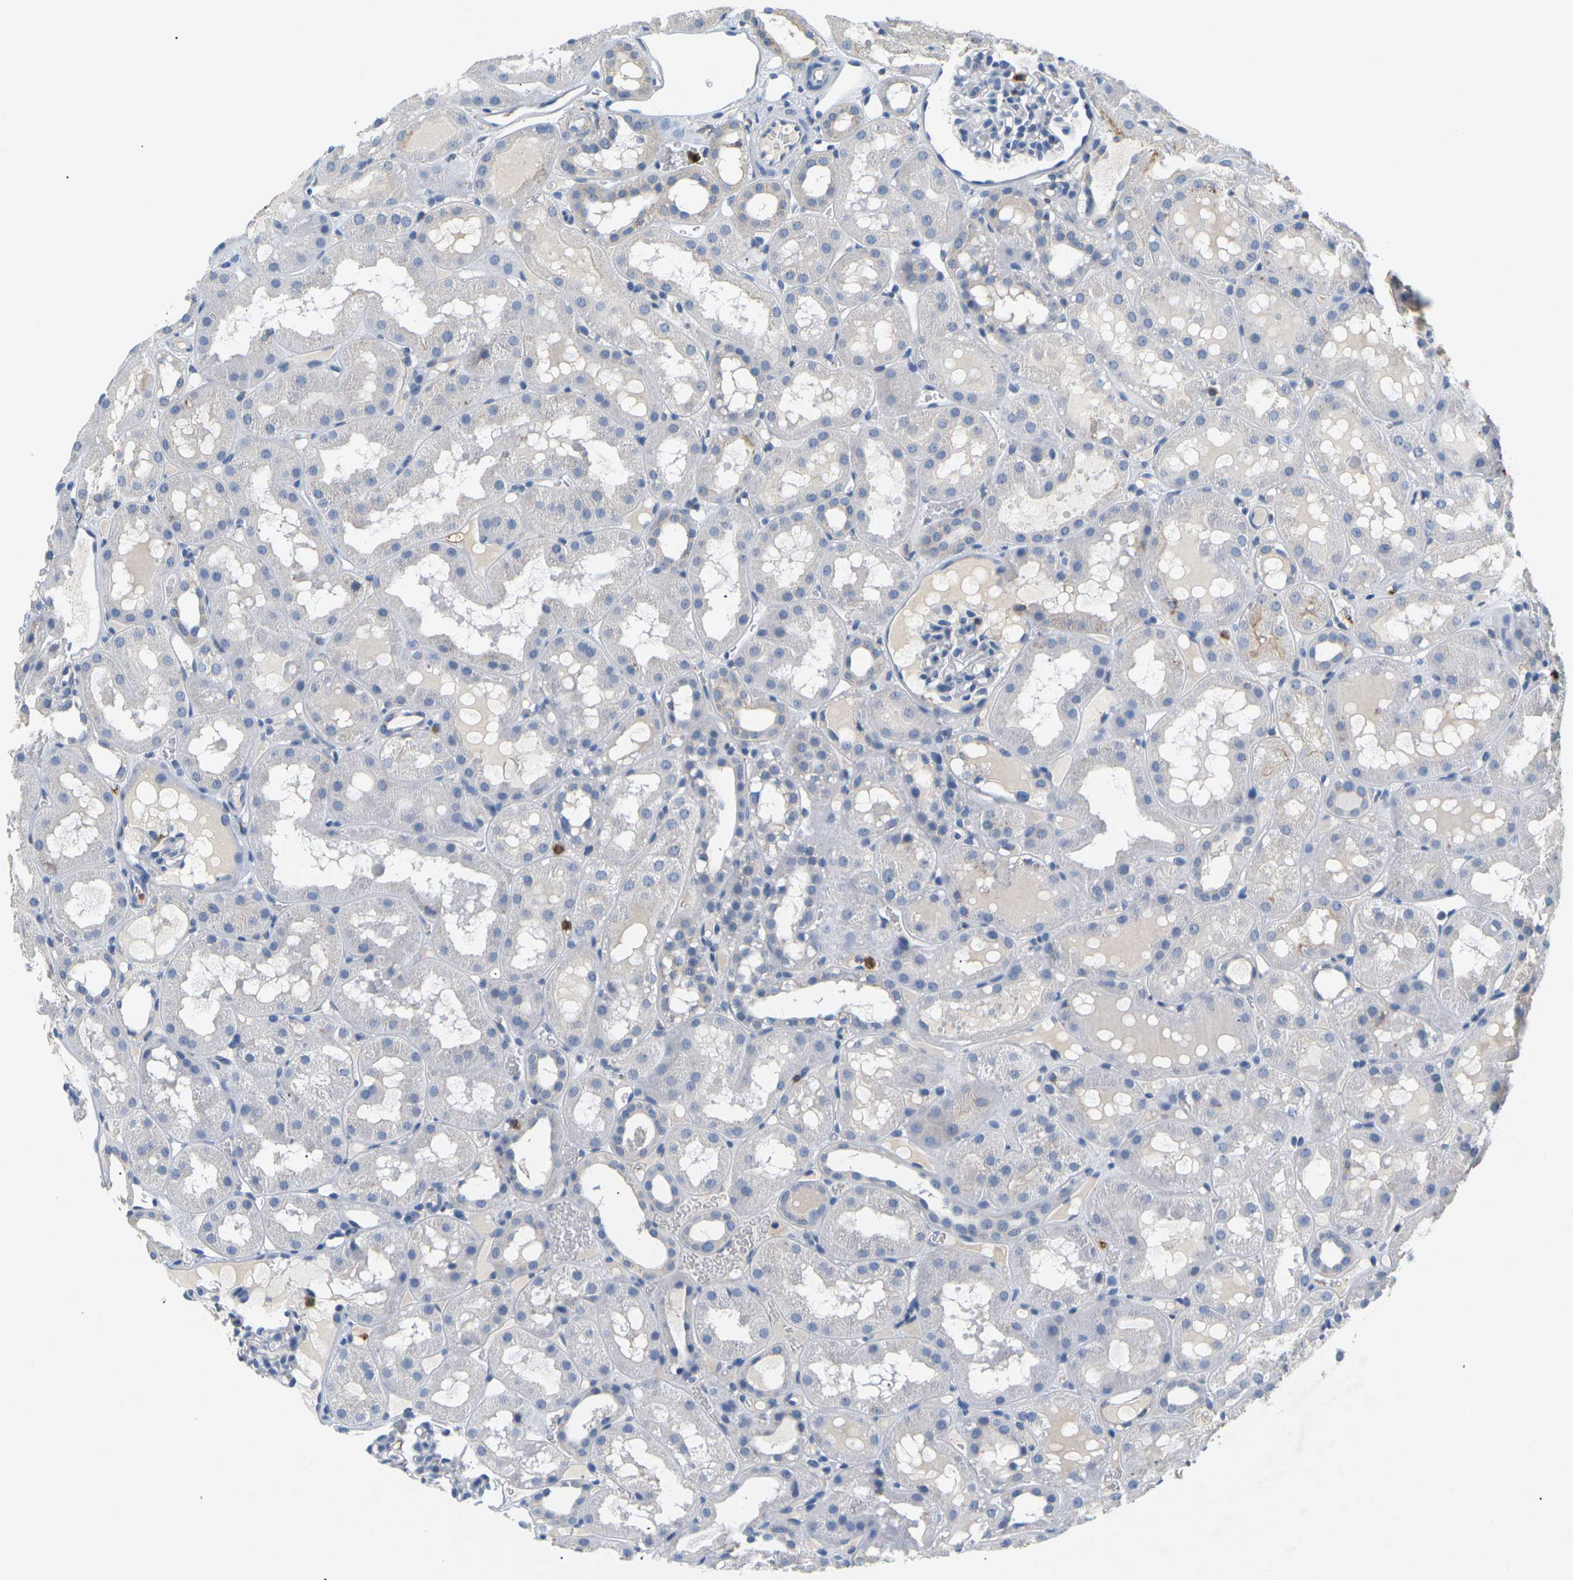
{"staining": {"intensity": "negative", "quantity": "none", "location": "none"}, "tissue": "kidney", "cell_type": "Cells in glomeruli", "image_type": "normal", "snomed": [{"axis": "morphology", "description": "Normal tissue, NOS"}, {"axis": "topography", "description": "Kidney"}, {"axis": "topography", "description": "Urinary bladder"}], "caption": "IHC photomicrograph of benign human kidney stained for a protein (brown), which reveals no positivity in cells in glomeruli. (Brightfield microscopy of DAB (3,3'-diaminobenzidine) immunohistochemistry at high magnification).", "gene": "ADM", "patient": {"sex": "male", "age": 16}}